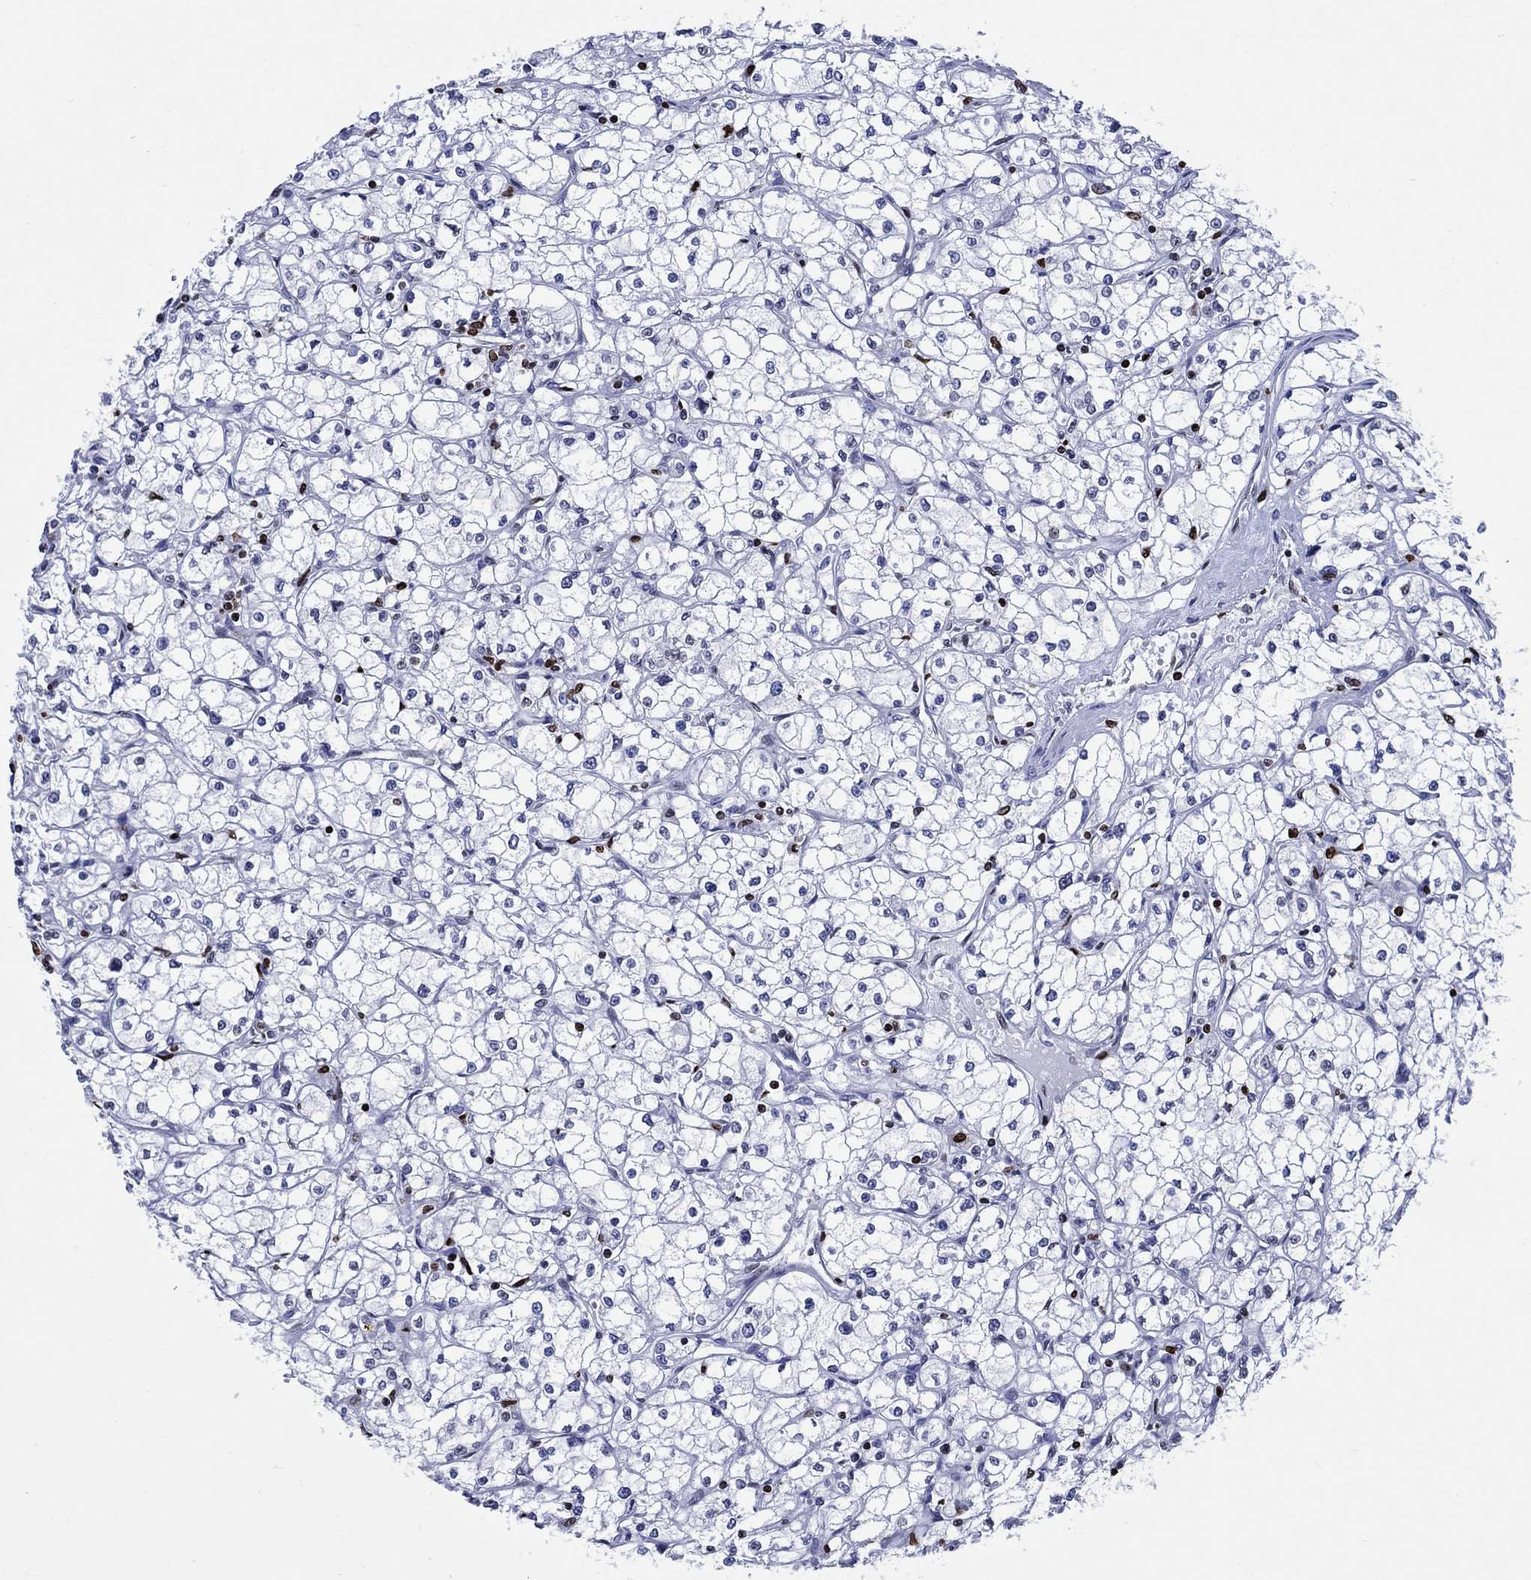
{"staining": {"intensity": "strong", "quantity": "<25%", "location": "nuclear"}, "tissue": "renal cancer", "cell_type": "Tumor cells", "image_type": "cancer", "snomed": [{"axis": "morphology", "description": "Adenocarcinoma, NOS"}, {"axis": "topography", "description": "Kidney"}], "caption": "This image reveals IHC staining of renal cancer, with medium strong nuclear expression in approximately <25% of tumor cells.", "gene": "HMGA1", "patient": {"sex": "male", "age": 67}}